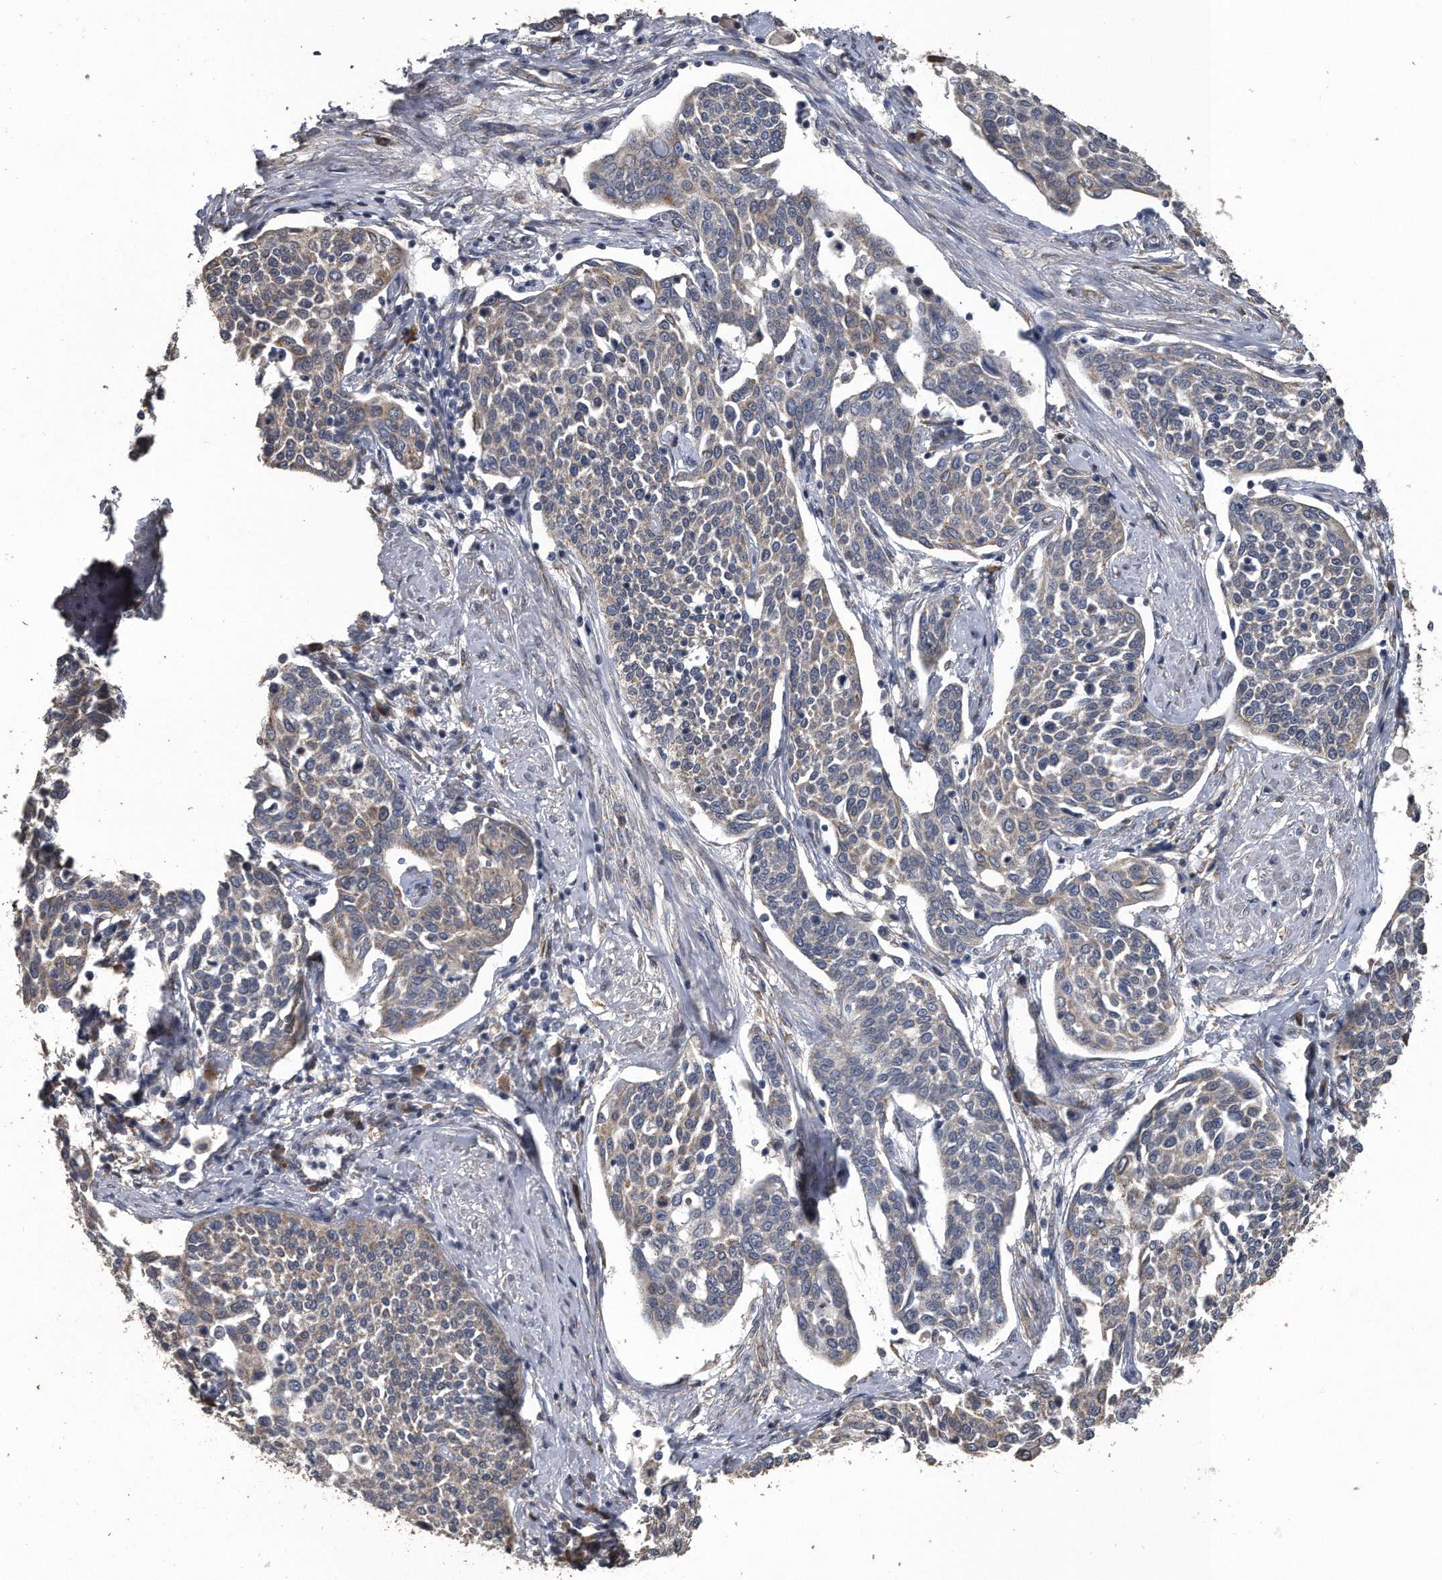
{"staining": {"intensity": "negative", "quantity": "none", "location": "none"}, "tissue": "cervical cancer", "cell_type": "Tumor cells", "image_type": "cancer", "snomed": [{"axis": "morphology", "description": "Squamous cell carcinoma, NOS"}, {"axis": "topography", "description": "Cervix"}], "caption": "High magnification brightfield microscopy of cervical cancer stained with DAB (brown) and counterstained with hematoxylin (blue): tumor cells show no significant expression.", "gene": "PCLO", "patient": {"sex": "female", "age": 34}}